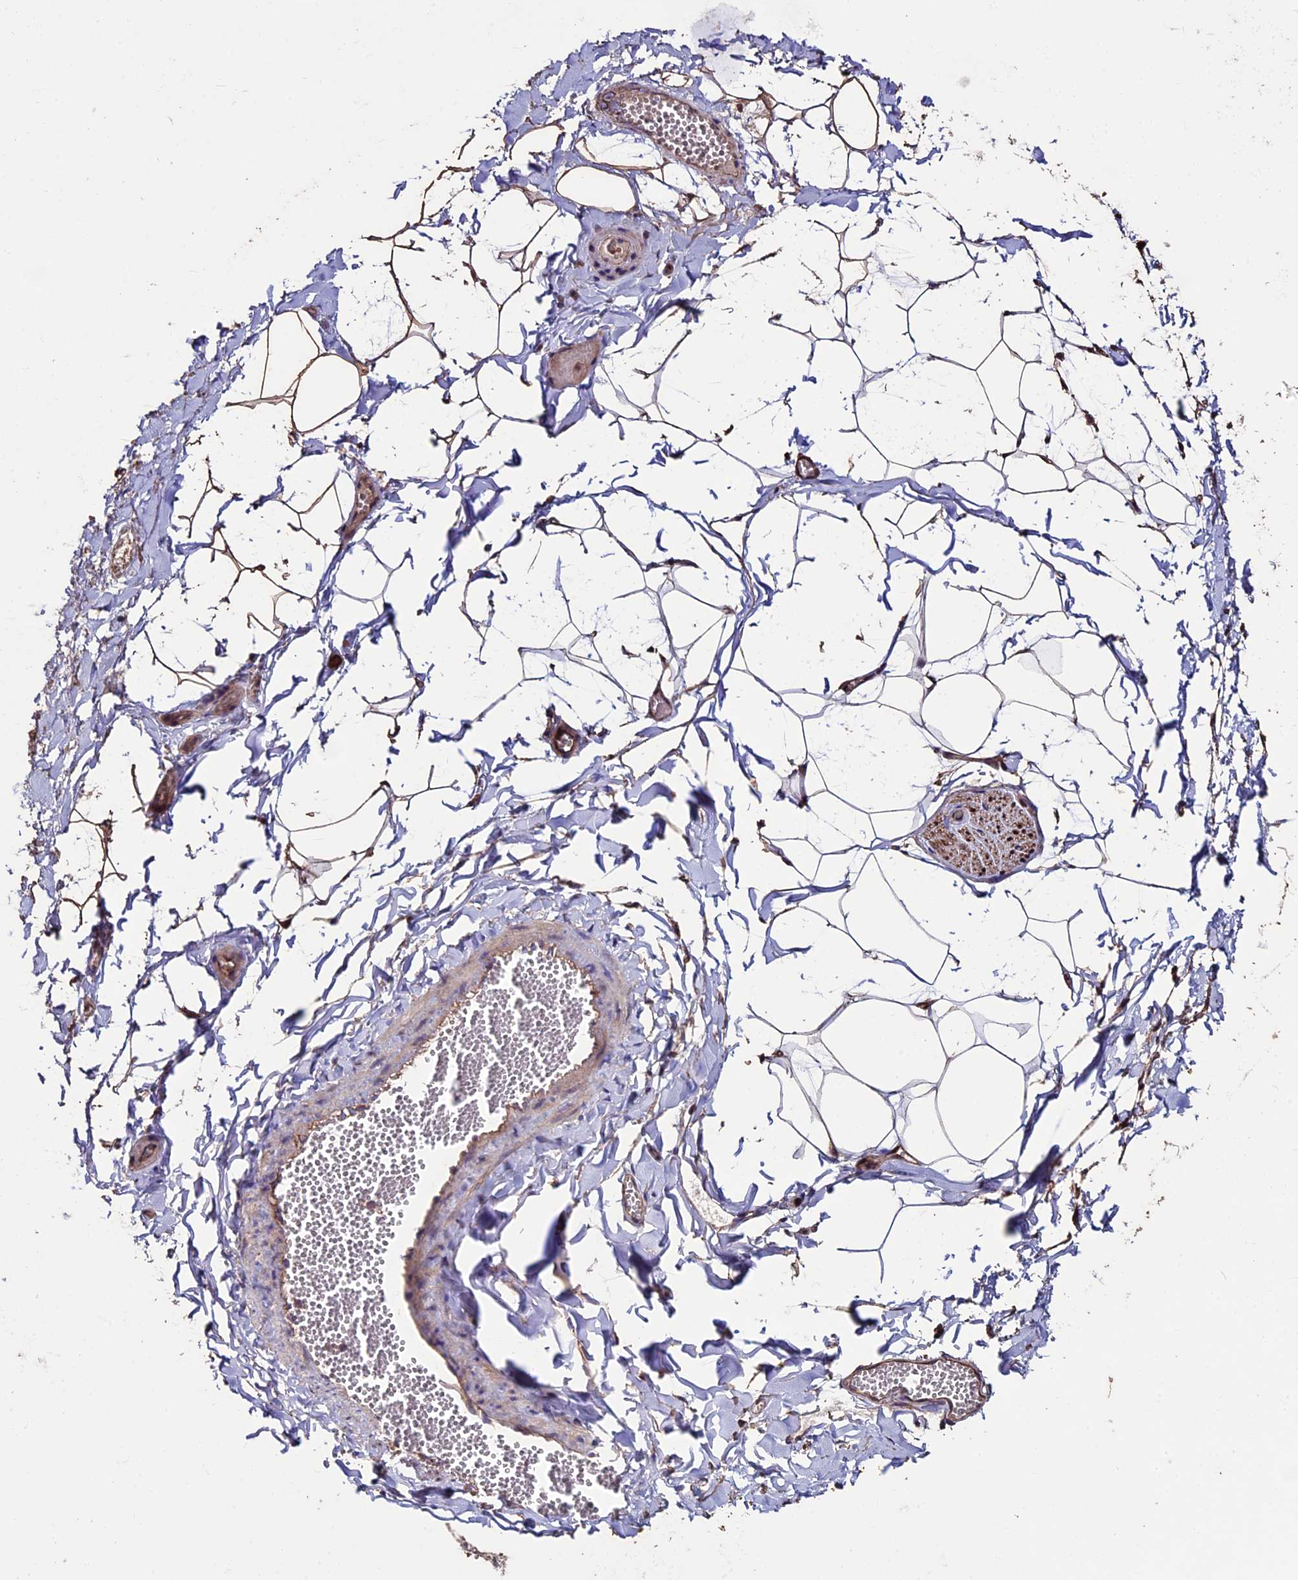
{"staining": {"intensity": "moderate", "quantity": ">75%", "location": "cytoplasmic/membranous"}, "tissue": "adipose tissue", "cell_type": "Adipocytes", "image_type": "normal", "snomed": [{"axis": "morphology", "description": "Normal tissue, NOS"}, {"axis": "topography", "description": "Gallbladder"}, {"axis": "topography", "description": "Peripheral nerve tissue"}], "caption": "IHC (DAB (3,3'-diaminobenzidine)) staining of normal adipose tissue shows moderate cytoplasmic/membranous protein staining in about >75% of adipocytes. The staining was performed using DAB (3,3'-diaminobenzidine), with brown indicating positive protein expression. Nuclei are stained blue with hematoxylin.", "gene": "USB1", "patient": {"sex": "male", "age": 38}}